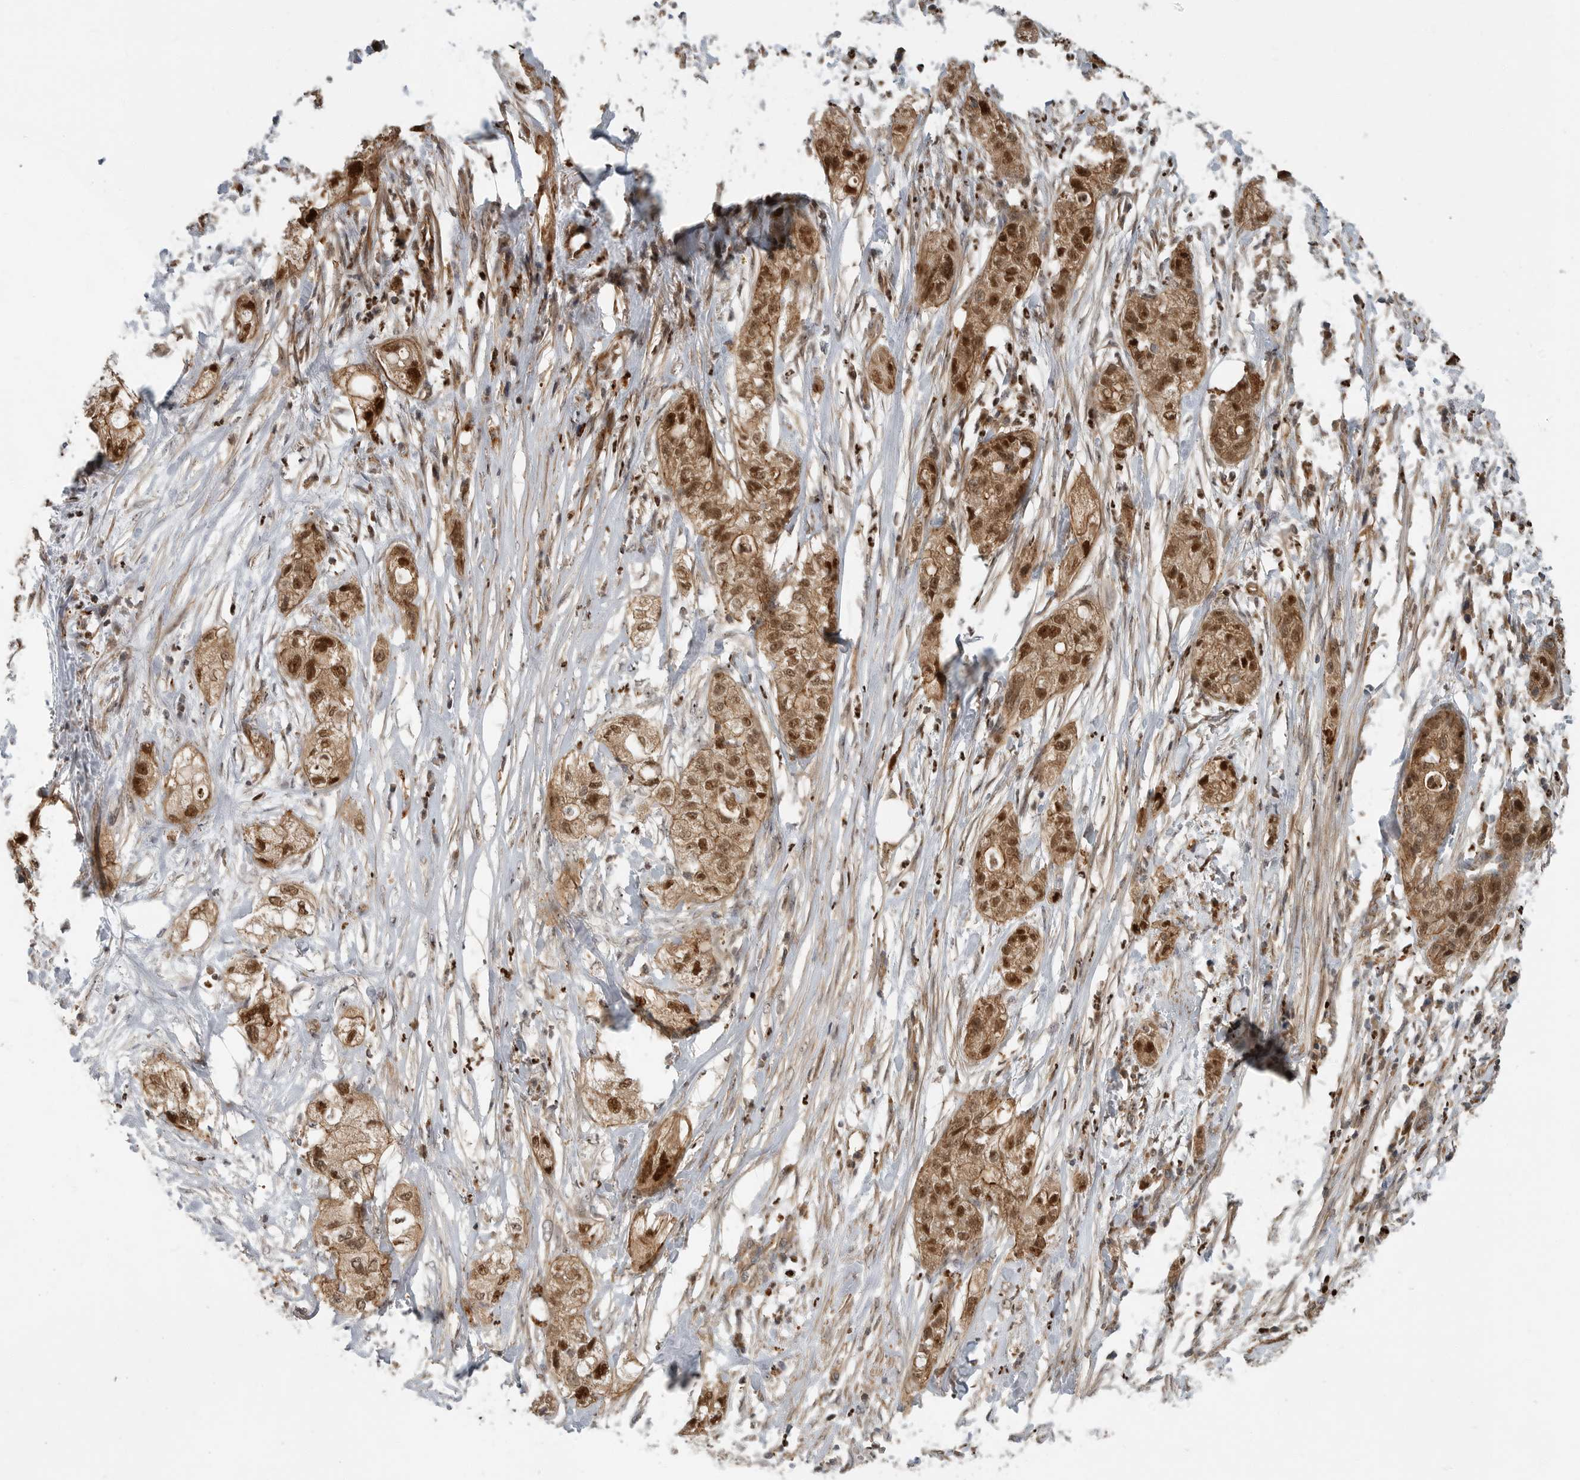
{"staining": {"intensity": "strong", "quantity": ">75%", "location": "cytoplasmic/membranous,nuclear"}, "tissue": "pancreatic cancer", "cell_type": "Tumor cells", "image_type": "cancer", "snomed": [{"axis": "morphology", "description": "Adenocarcinoma, NOS"}, {"axis": "topography", "description": "Pancreas"}], "caption": "Immunohistochemical staining of adenocarcinoma (pancreatic) shows high levels of strong cytoplasmic/membranous and nuclear protein positivity in about >75% of tumor cells.", "gene": "STRAP", "patient": {"sex": "female", "age": 78}}